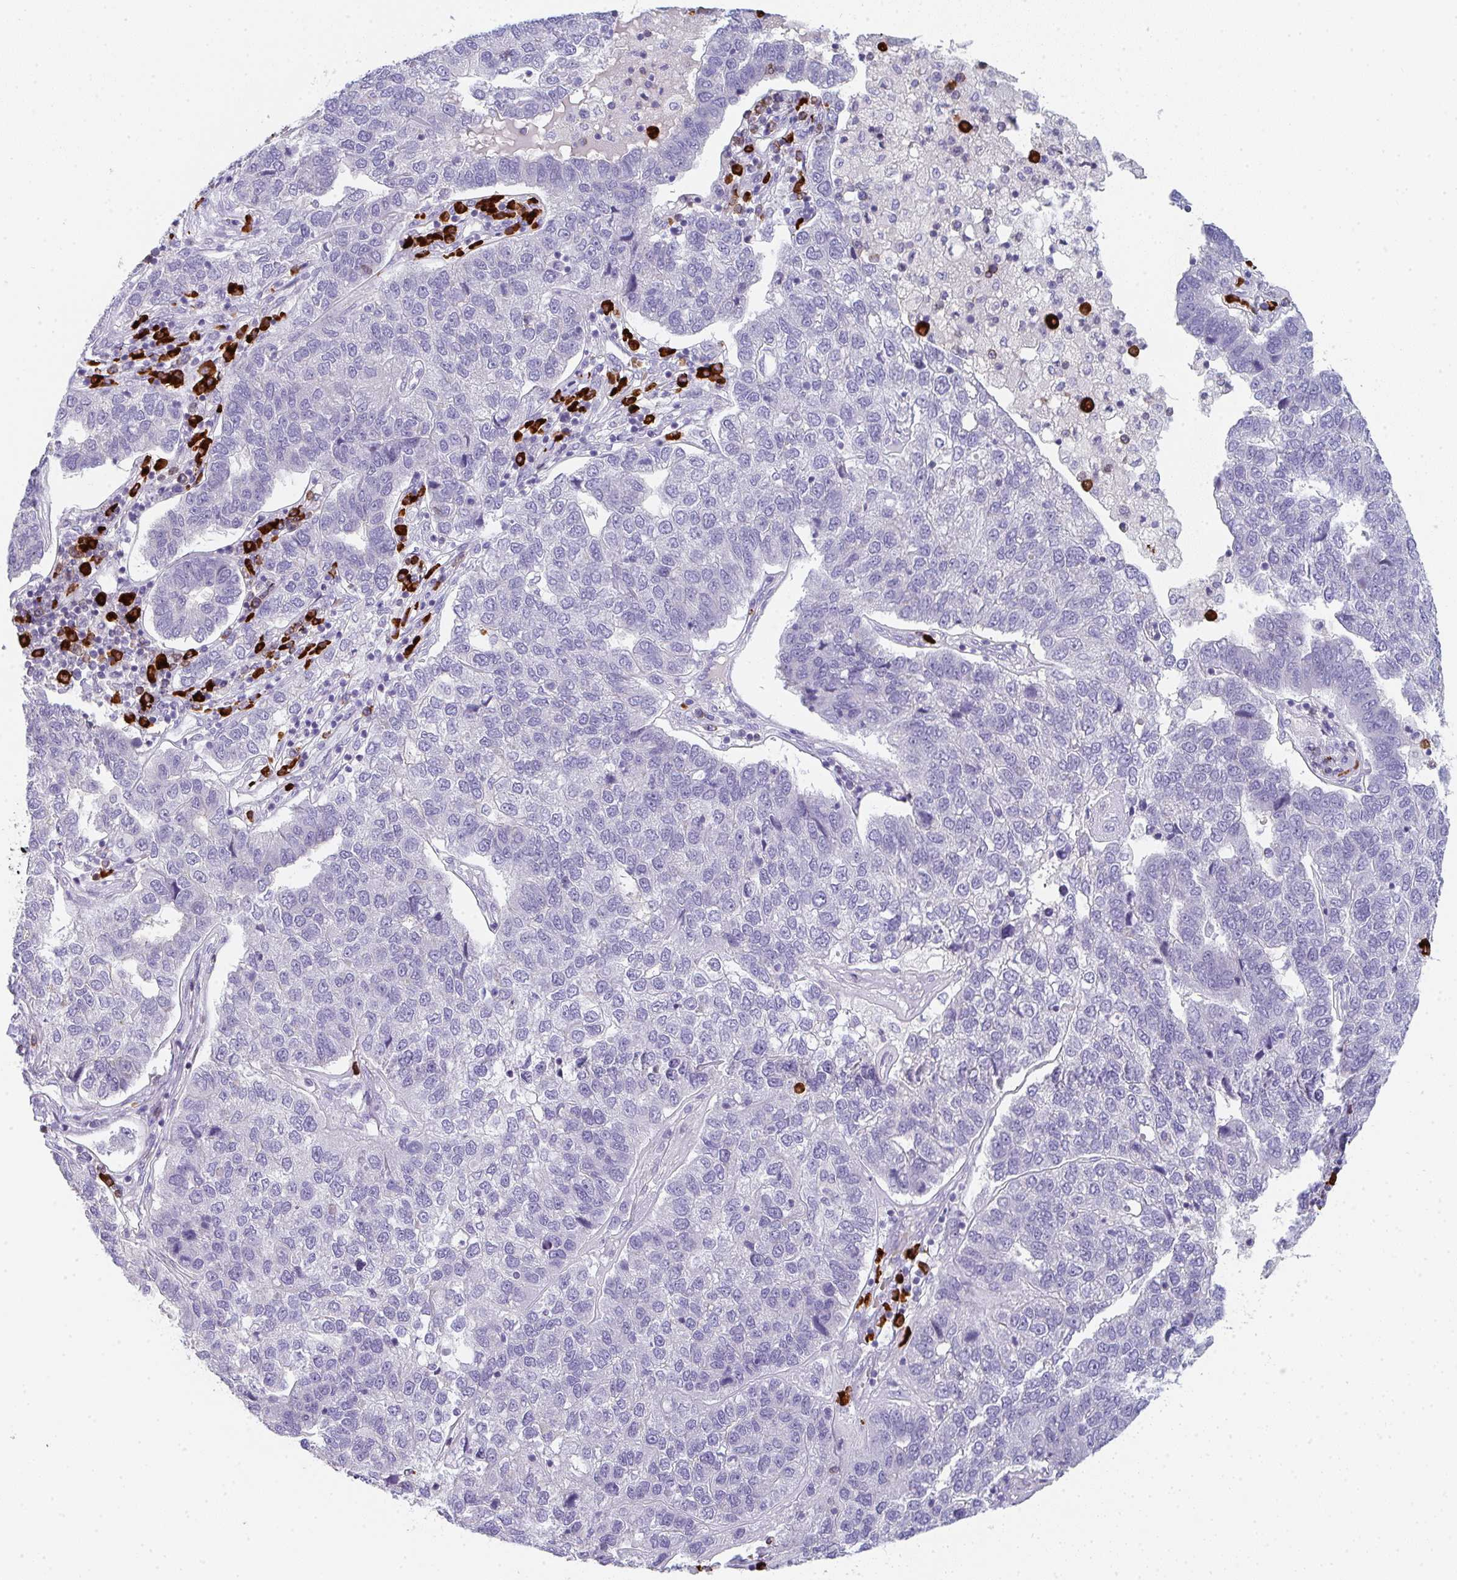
{"staining": {"intensity": "negative", "quantity": "none", "location": "none"}, "tissue": "pancreatic cancer", "cell_type": "Tumor cells", "image_type": "cancer", "snomed": [{"axis": "morphology", "description": "Adenocarcinoma, NOS"}, {"axis": "topography", "description": "Pancreas"}], "caption": "DAB immunohistochemical staining of human adenocarcinoma (pancreatic) reveals no significant staining in tumor cells.", "gene": "CACNA1S", "patient": {"sex": "female", "age": 61}}